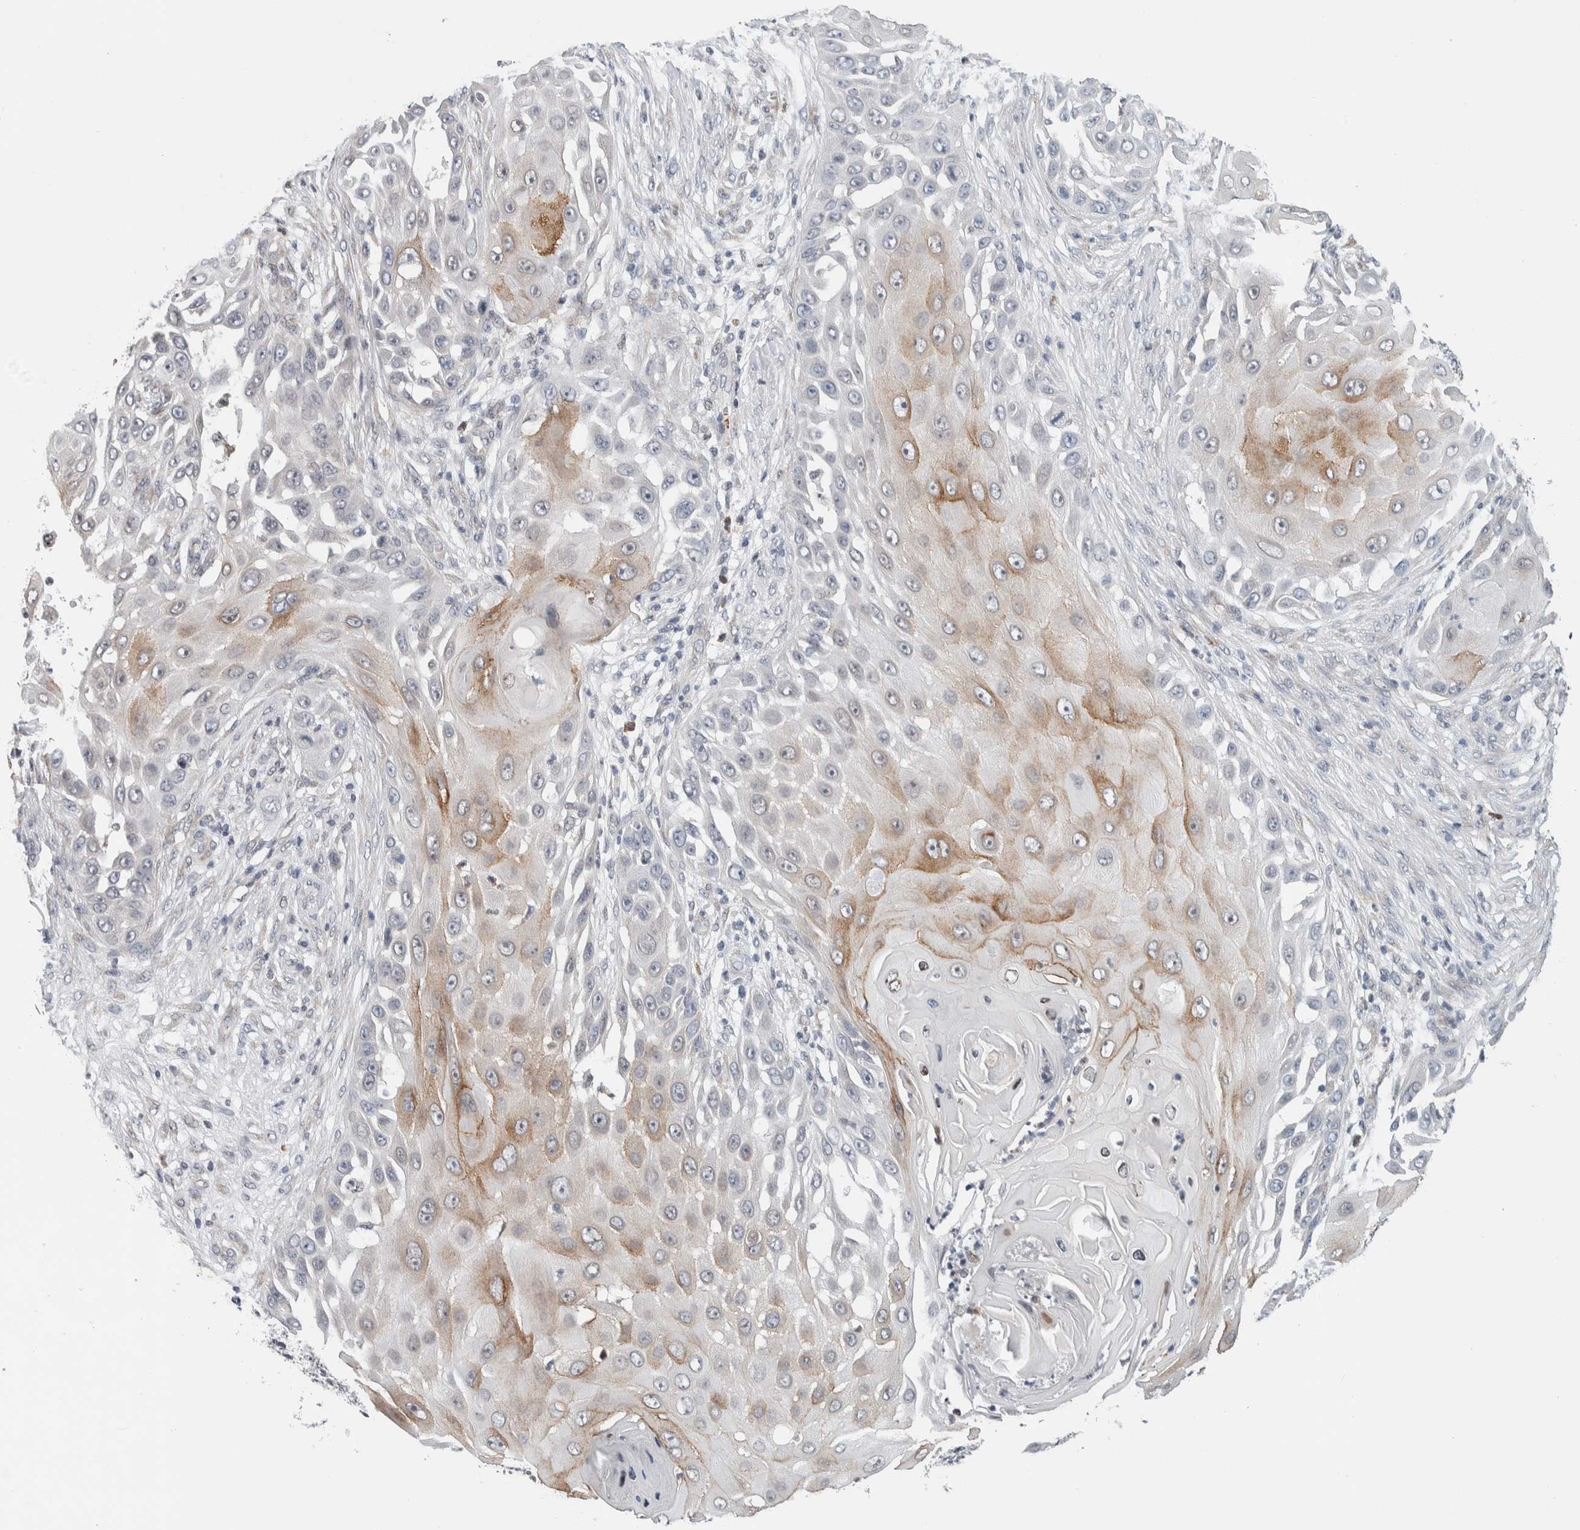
{"staining": {"intensity": "moderate", "quantity": "<25%", "location": "cytoplasmic/membranous"}, "tissue": "skin cancer", "cell_type": "Tumor cells", "image_type": "cancer", "snomed": [{"axis": "morphology", "description": "Squamous cell carcinoma, NOS"}, {"axis": "topography", "description": "Skin"}], "caption": "About <25% of tumor cells in squamous cell carcinoma (skin) exhibit moderate cytoplasmic/membranous protein positivity as visualized by brown immunohistochemical staining.", "gene": "NEUROD1", "patient": {"sex": "female", "age": 44}}